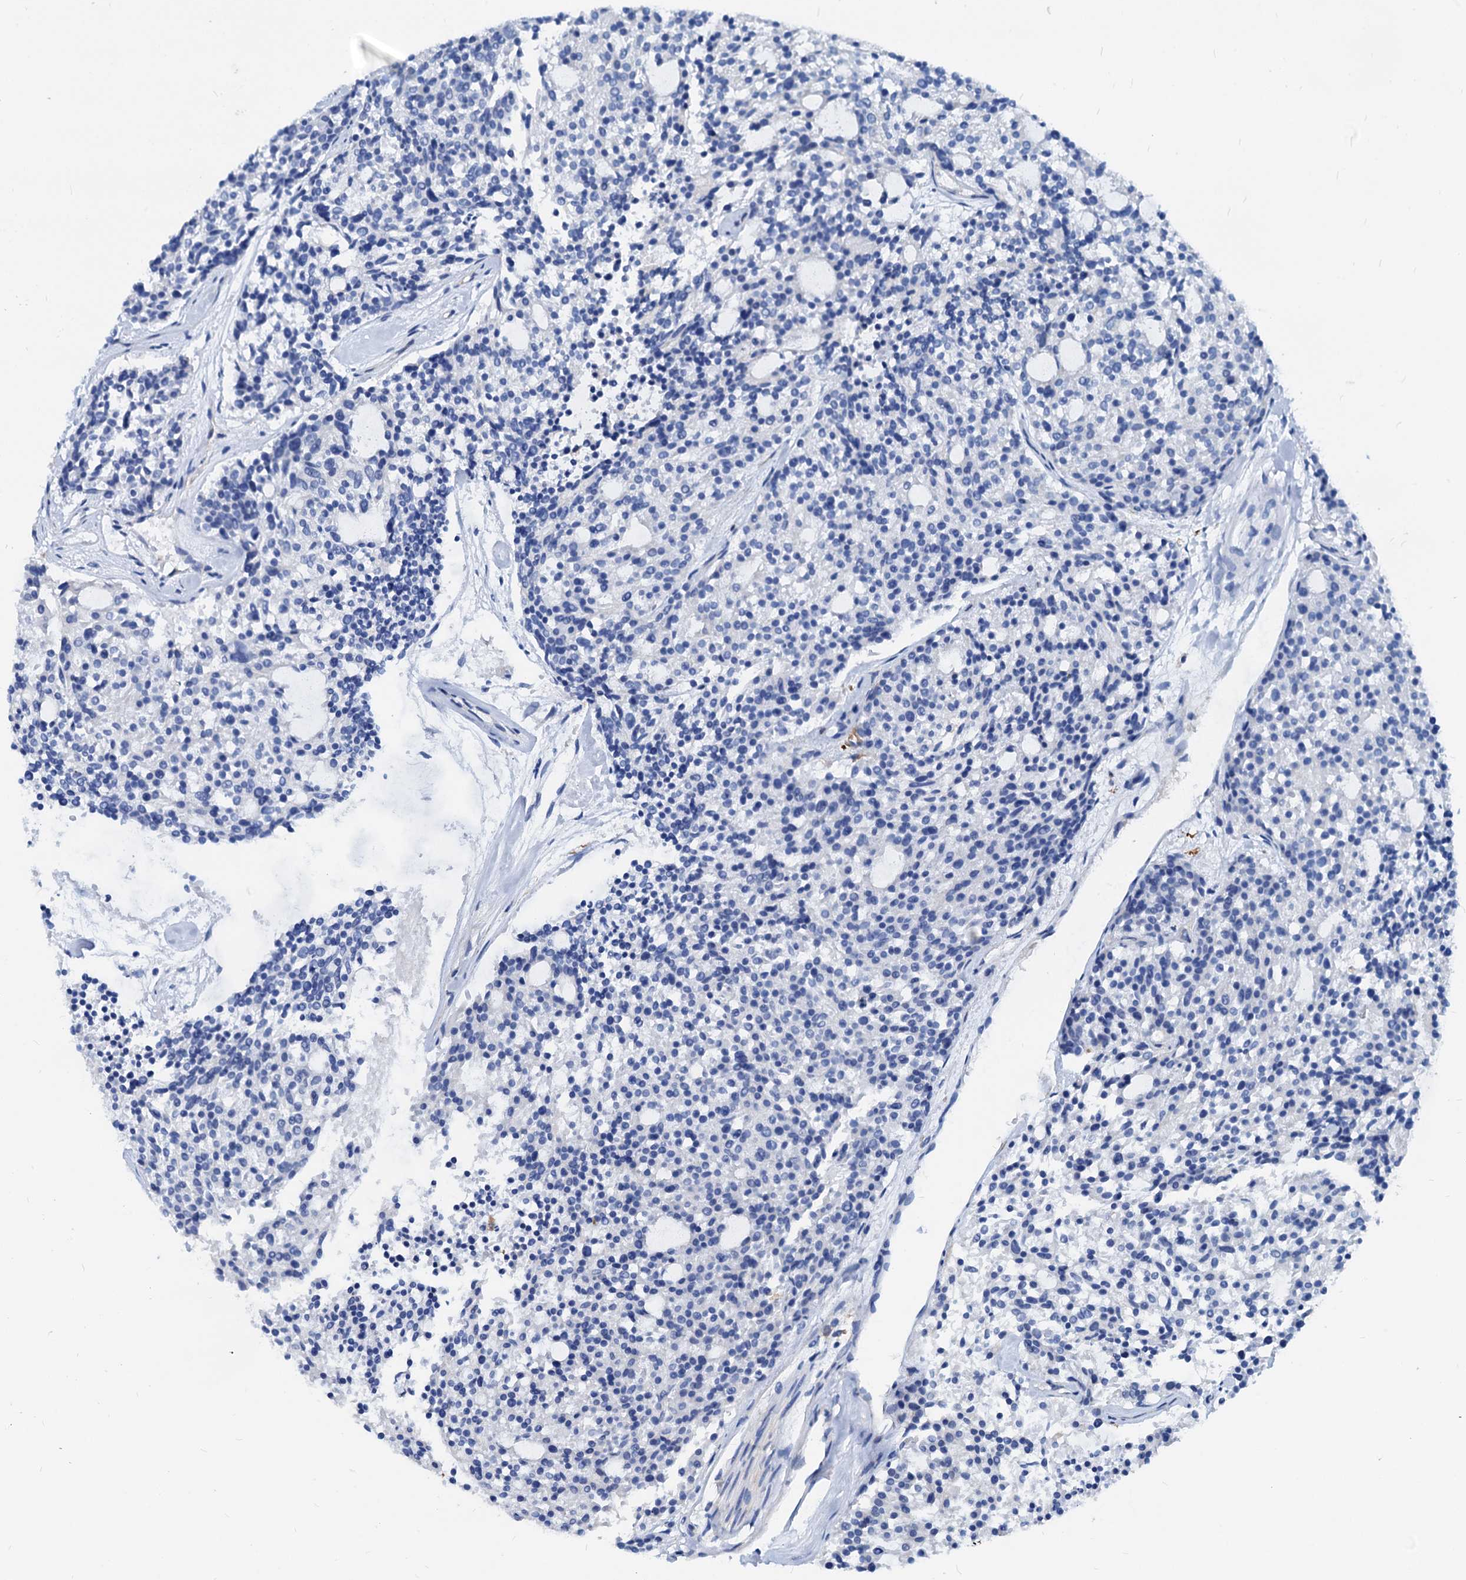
{"staining": {"intensity": "negative", "quantity": "none", "location": "none"}, "tissue": "carcinoid", "cell_type": "Tumor cells", "image_type": "cancer", "snomed": [{"axis": "morphology", "description": "Carcinoid, malignant, NOS"}, {"axis": "topography", "description": "Pancreas"}], "caption": "Protein analysis of carcinoid shows no significant expression in tumor cells.", "gene": "LCP2", "patient": {"sex": "female", "age": 54}}